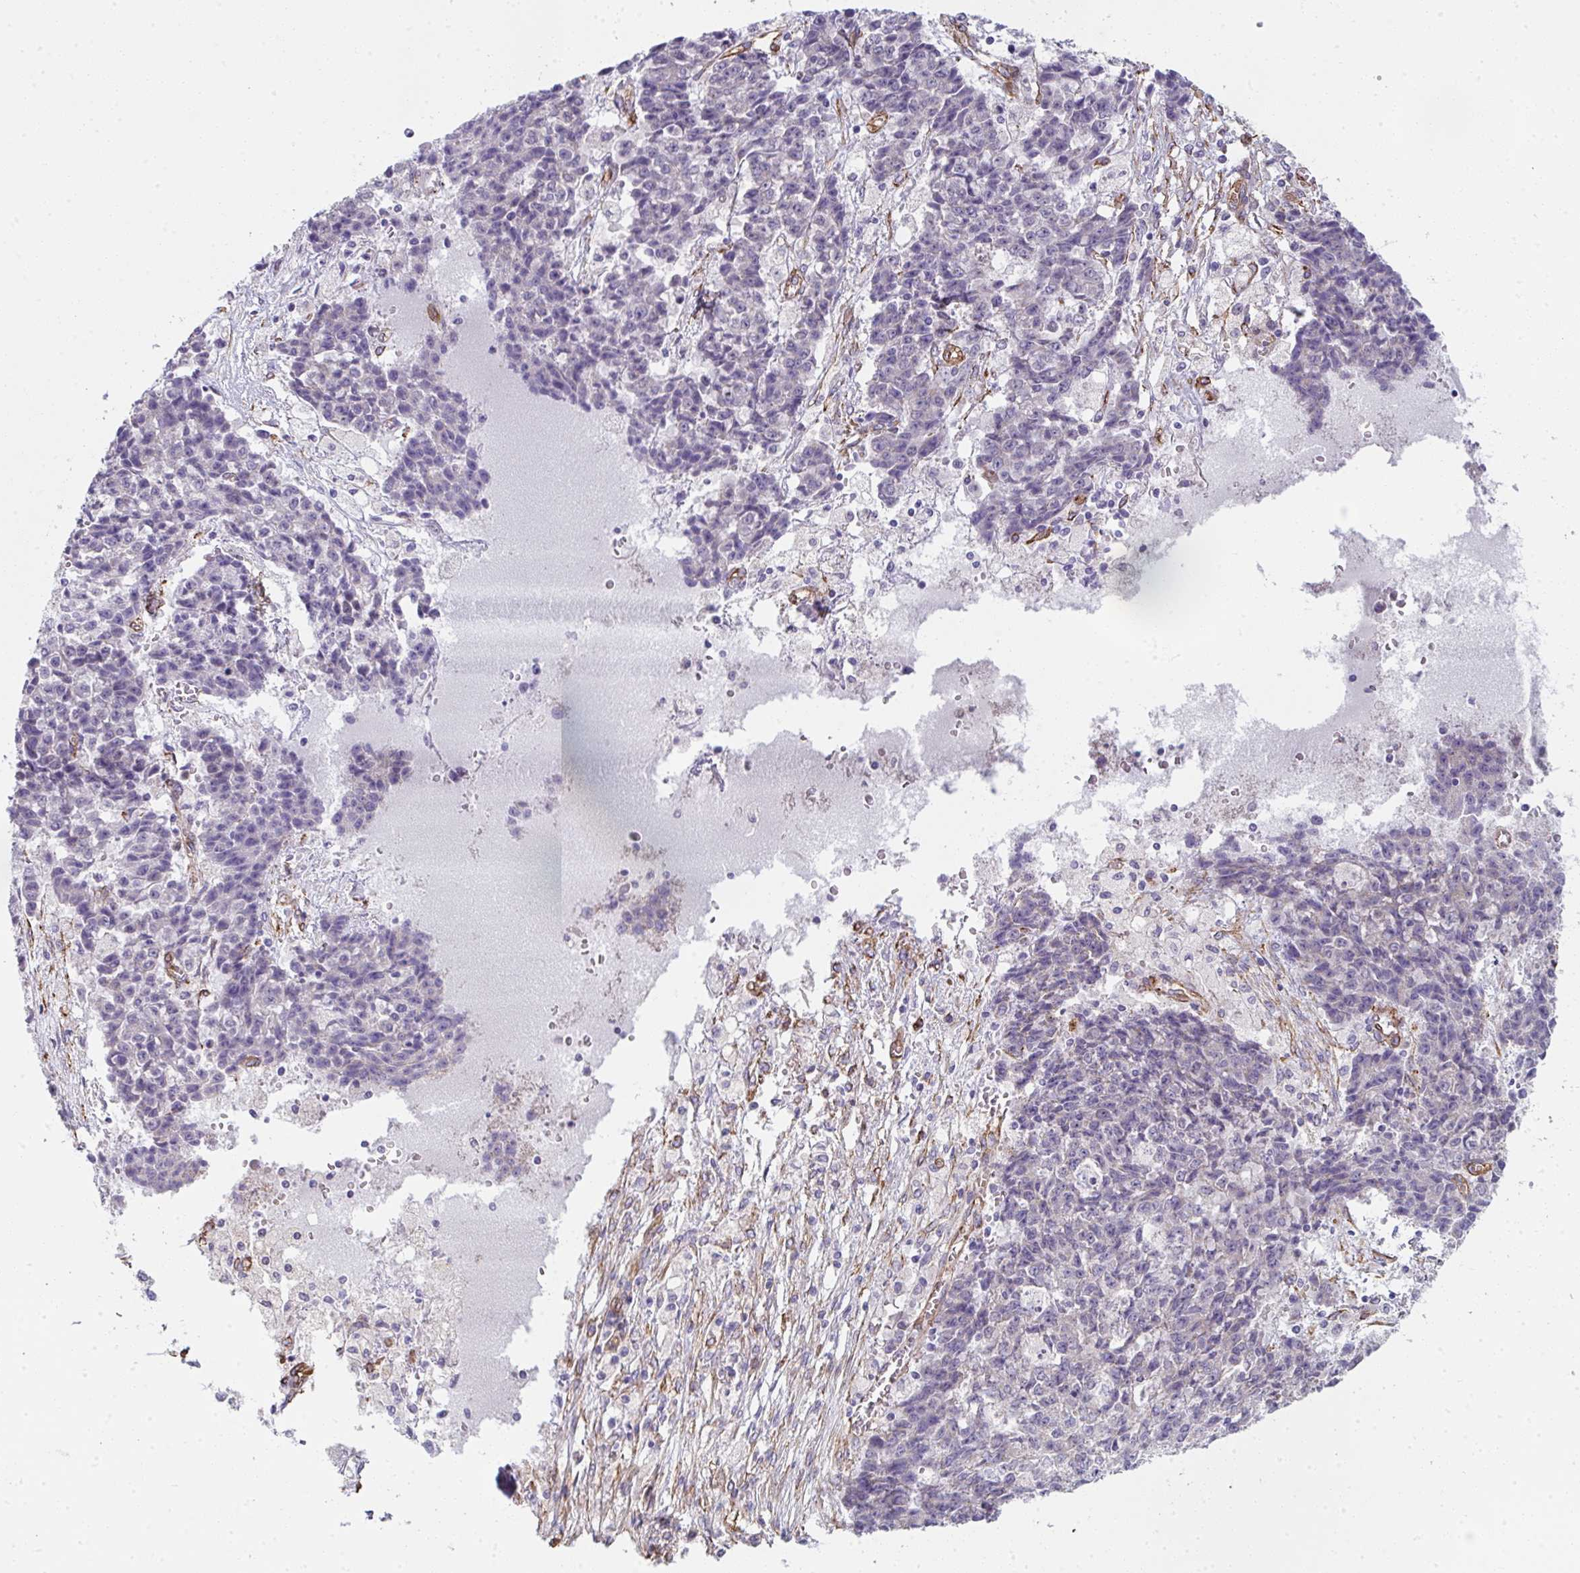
{"staining": {"intensity": "negative", "quantity": "none", "location": "none"}, "tissue": "ovarian cancer", "cell_type": "Tumor cells", "image_type": "cancer", "snomed": [{"axis": "morphology", "description": "Carcinoma, endometroid"}, {"axis": "topography", "description": "Ovary"}], "caption": "This micrograph is of endometroid carcinoma (ovarian) stained with immunohistochemistry to label a protein in brown with the nuclei are counter-stained blue. There is no staining in tumor cells.", "gene": "ANKUB1", "patient": {"sex": "female", "age": 42}}